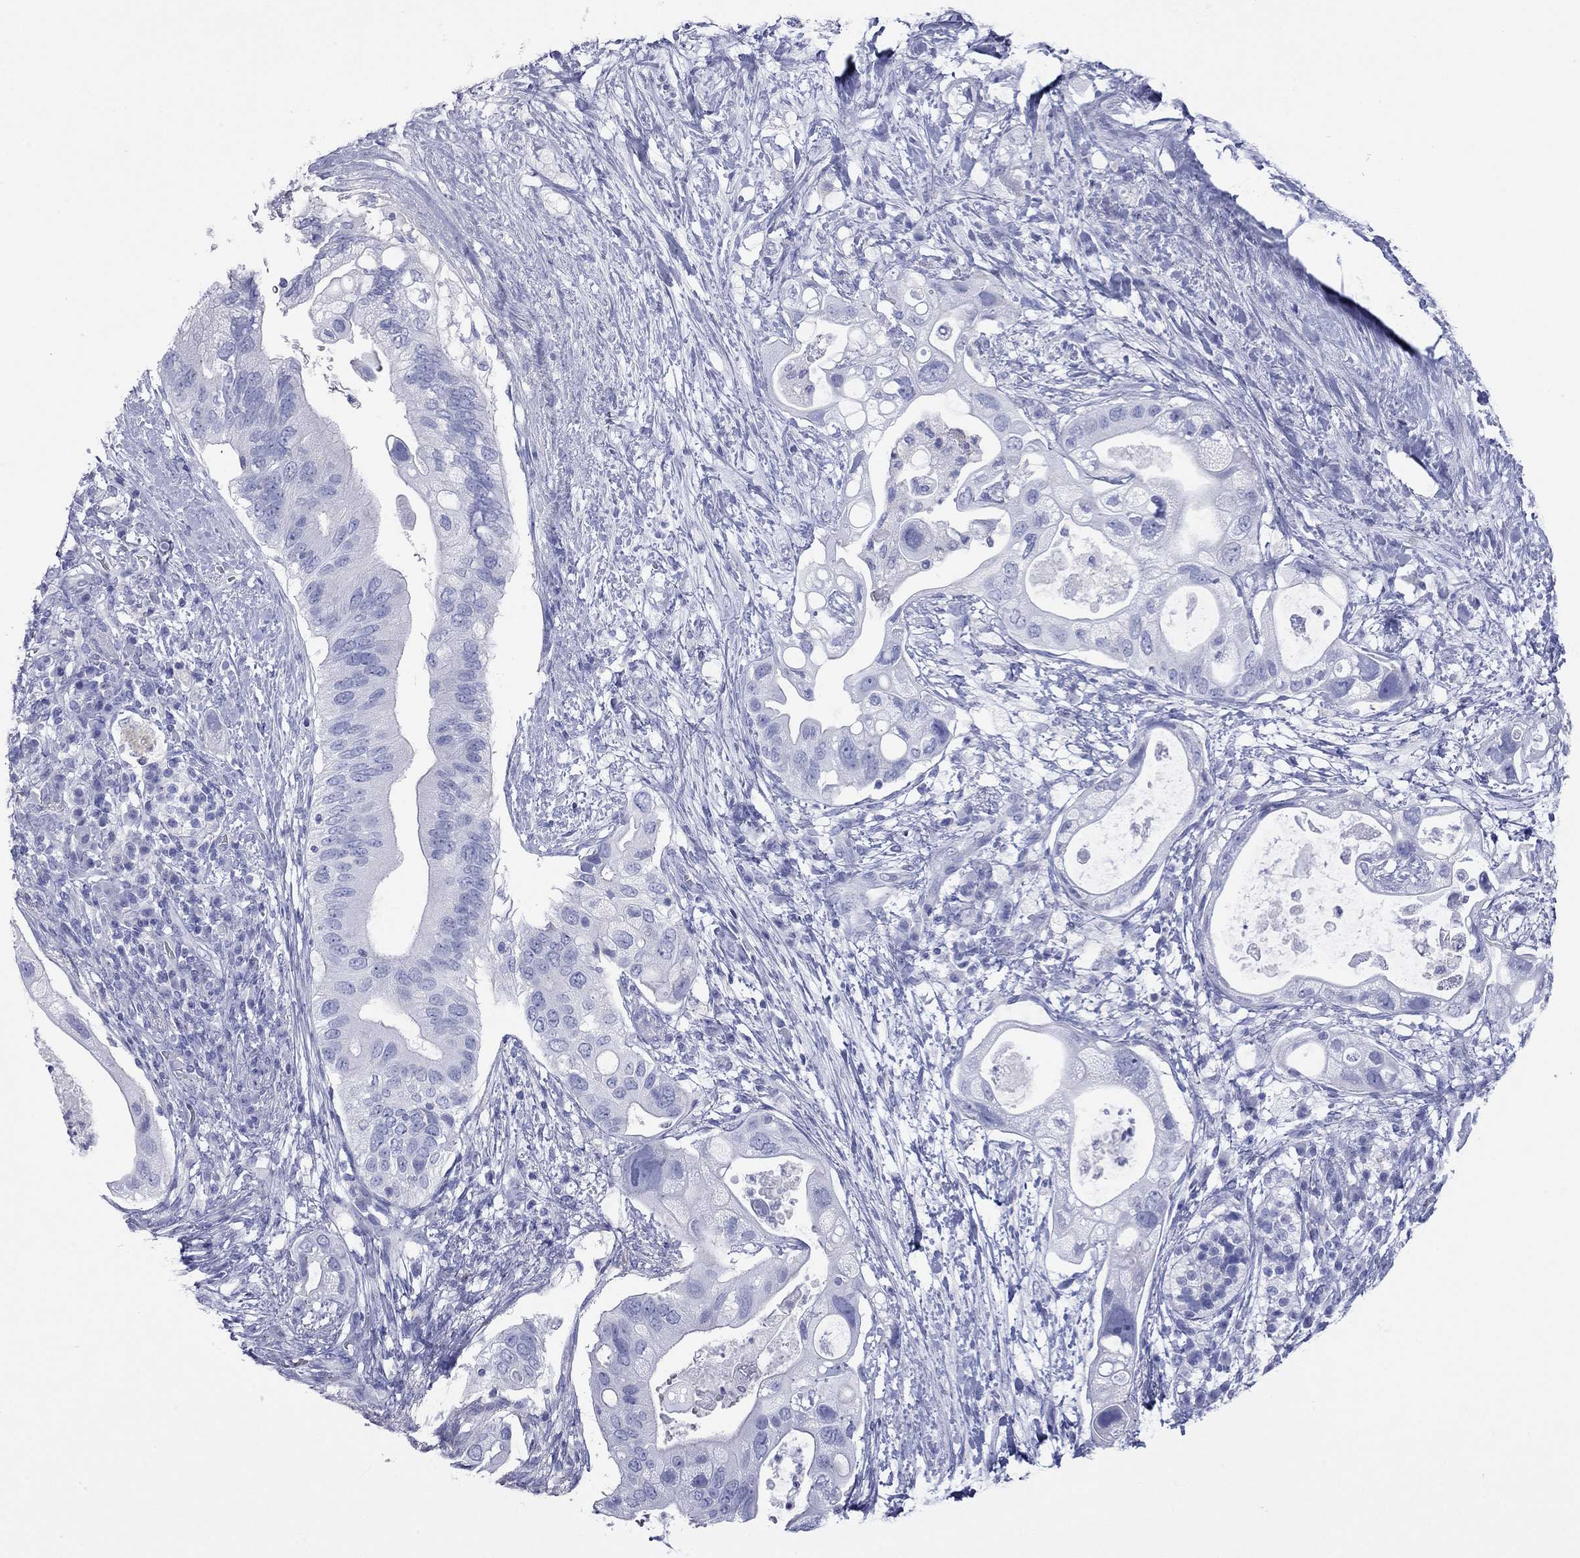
{"staining": {"intensity": "negative", "quantity": "none", "location": "none"}, "tissue": "pancreatic cancer", "cell_type": "Tumor cells", "image_type": "cancer", "snomed": [{"axis": "morphology", "description": "Adenocarcinoma, NOS"}, {"axis": "topography", "description": "Pancreas"}], "caption": "IHC micrograph of neoplastic tissue: human adenocarcinoma (pancreatic) stained with DAB displays no significant protein staining in tumor cells.", "gene": "ACTL7B", "patient": {"sex": "female", "age": 72}}